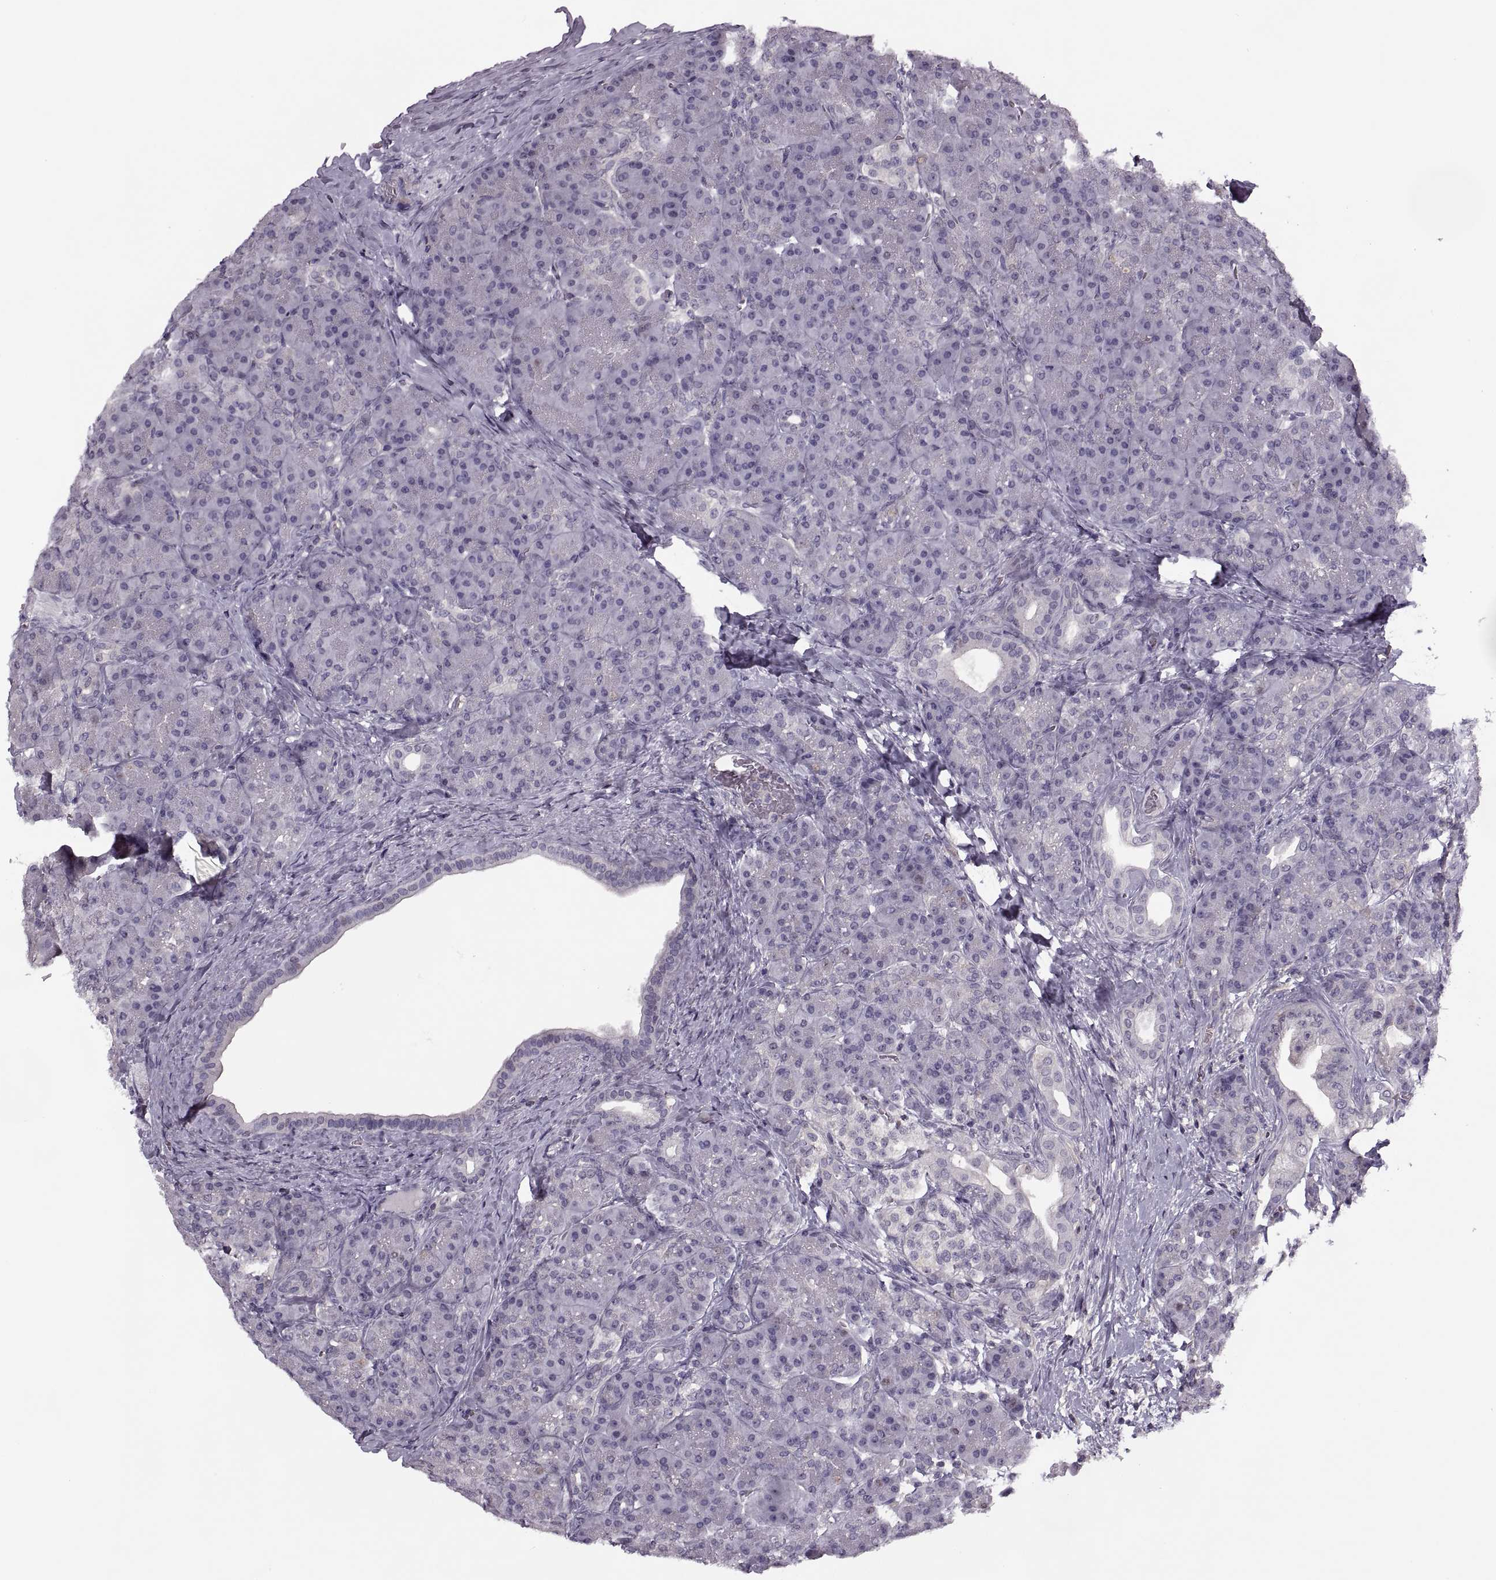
{"staining": {"intensity": "negative", "quantity": "none", "location": "none"}, "tissue": "pancreas", "cell_type": "Exocrine glandular cells", "image_type": "normal", "snomed": [{"axis": "morphology", "description": "Normal tissue, NOS"}, {"axis": "topography", "description": "Pancreas"}], "caption": "A micrograph of pancreas stained for a protein displays no brown staining in exocrine glandular cells. The staining is performed using DAB brown chromogen with nuclei counter-stained in using hematoxylin.", "gene": "LUZP2", "patient": {"sex": "male", "age": 57}}